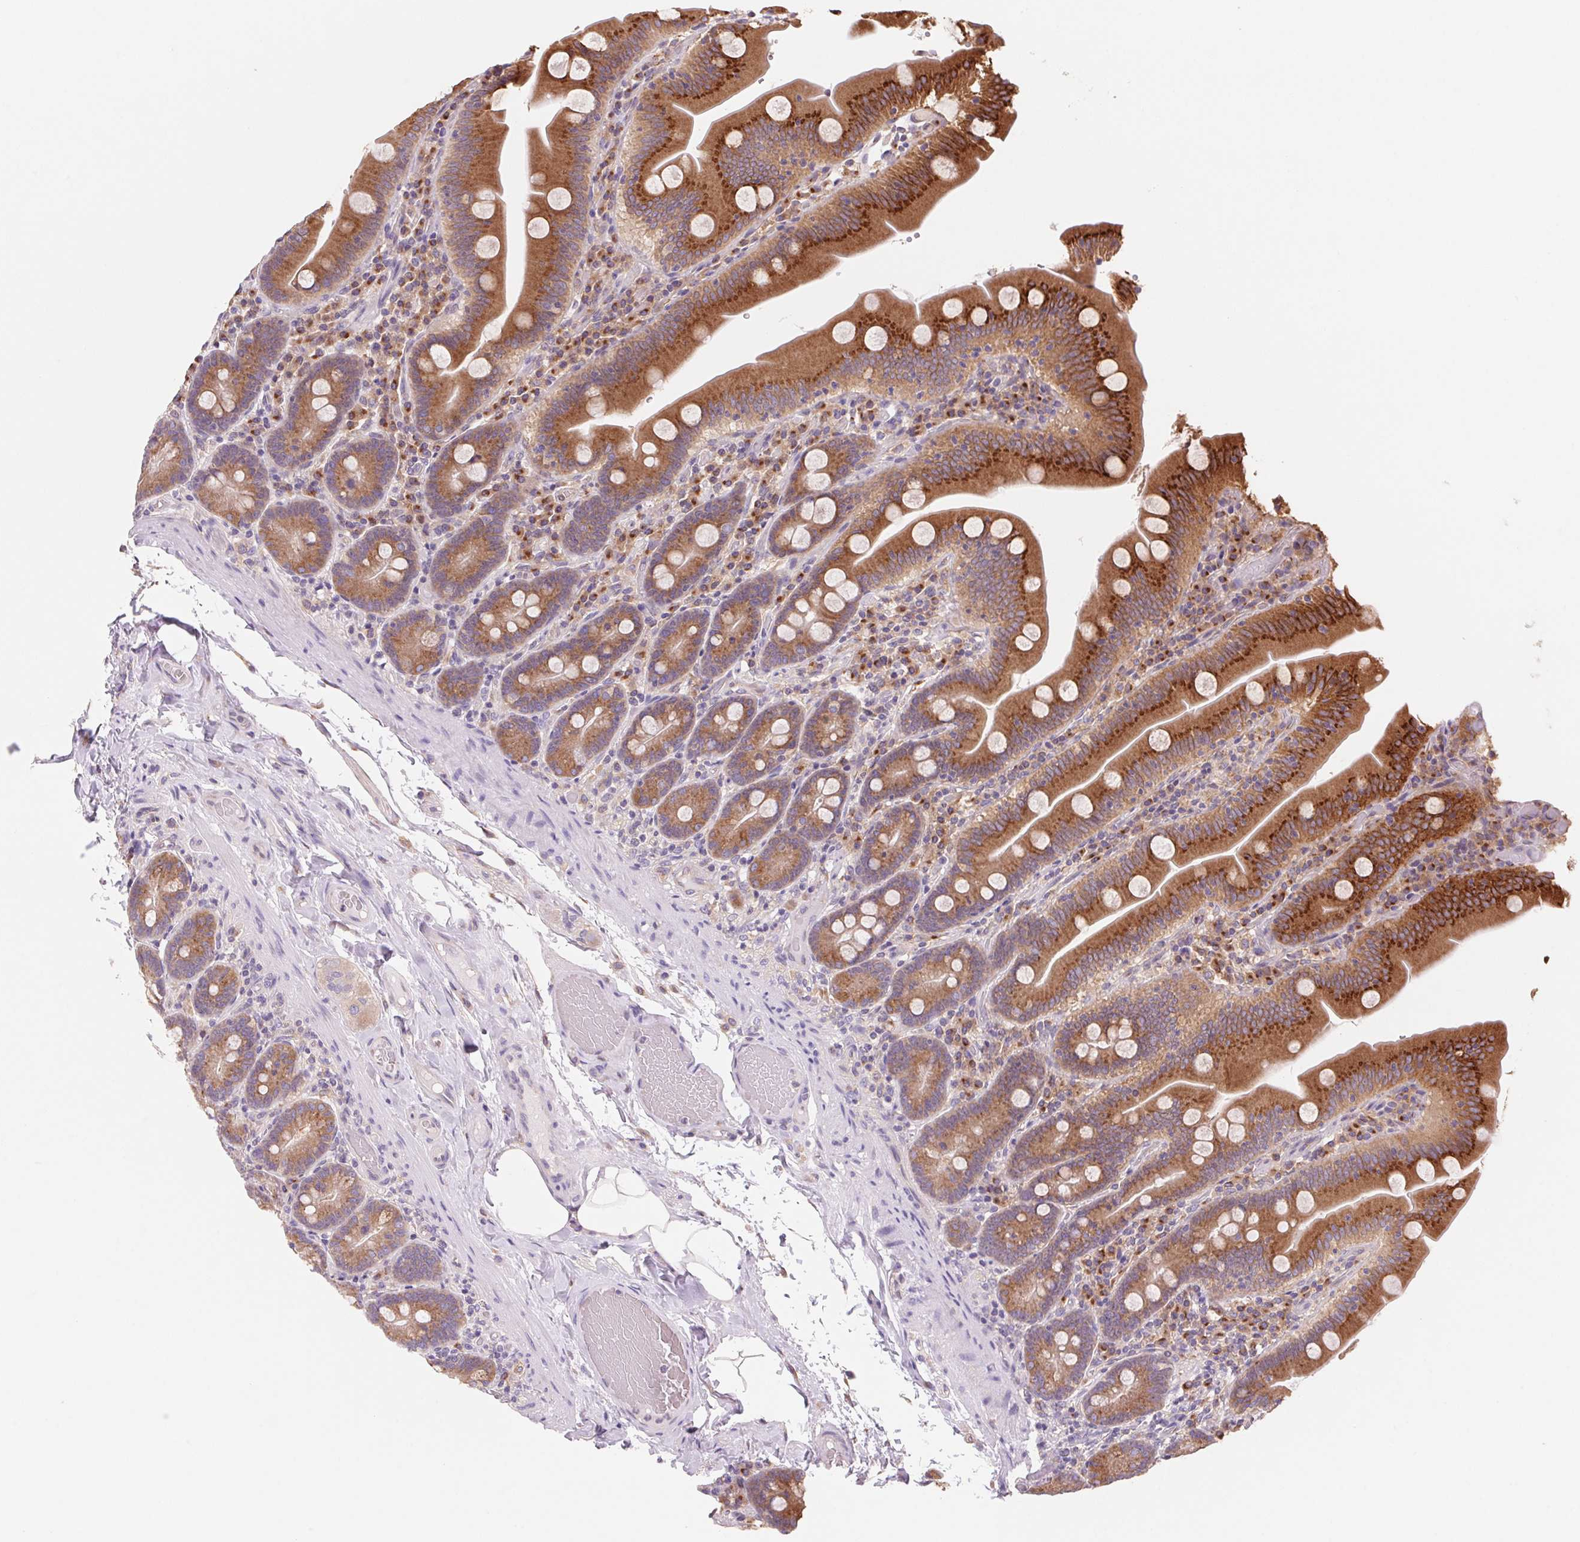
{"staining": {"intensity": "strong", "quantity": ">75%", "location": "cytoplasmic/membranous"}, "tissue": "small intestine", "cell_type": "Glandular cells", "image_type": "normal", "snomed": [{"axis": "morphology", "description": "Normal tissue, NOS"}, {"axis": "topography", "description": "Small intestine"}], "caption": "Immunohistochemistry staining of normal small intestine, which shows high levels of strong cytoplasmic/membranous positivity in approximately >75% of glandular cells indicating strong cytoplasmic/membranous protein staining. The staining was performed using DAB (brown) for protein detection and nuclei were counterstained in hematoxylin (blue).", "gene": "RAB1A", "patient": {"sex": "male", "age": 37}}